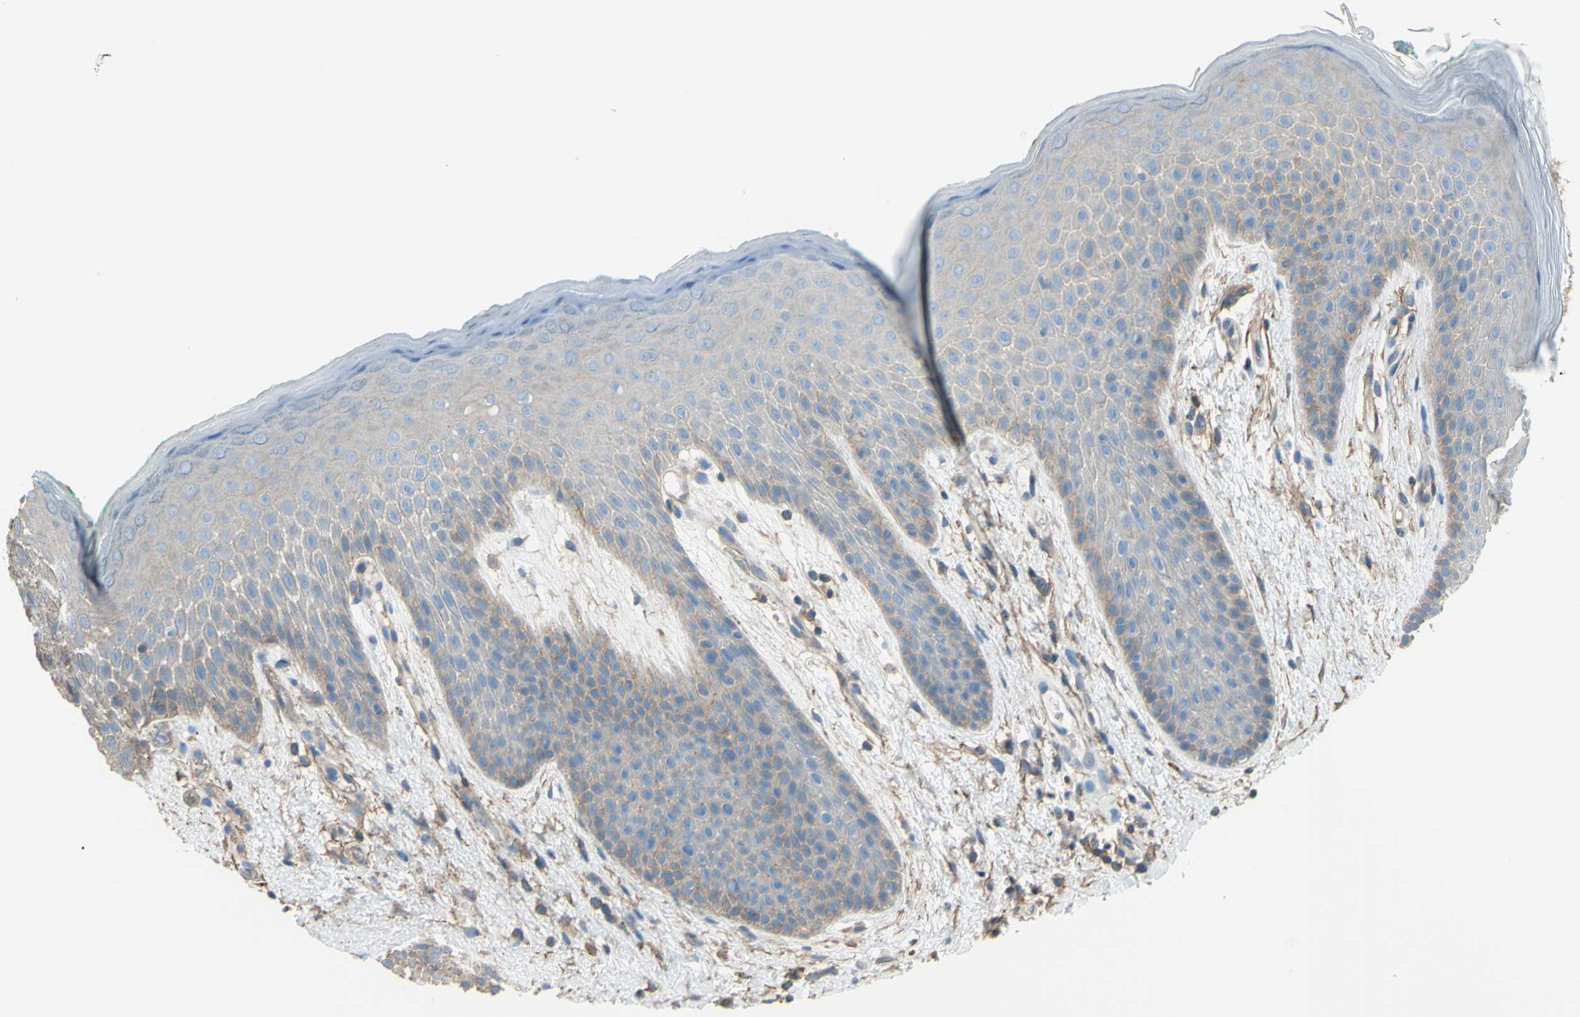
{"staining": {"intensity": "weak", "quantity": "25%-75%", "location": "cytoplasmic/membranous"}, "tissue": "skin", "cell_type": "Epidermal cells", "image_type": "normal", "snomed": [{"axis": "morphology", "description": "Normal tissue, NOS"}, {"axis": "topography", "description": "Anal"}], "caption": "Human skin stained with a brown dye reveals weak cytoplasmic/membranous positive positivity in about 25%-75% of epidermal cells.", "gene": "ADD1", "patient": {"sex": "male", "age": 74}}